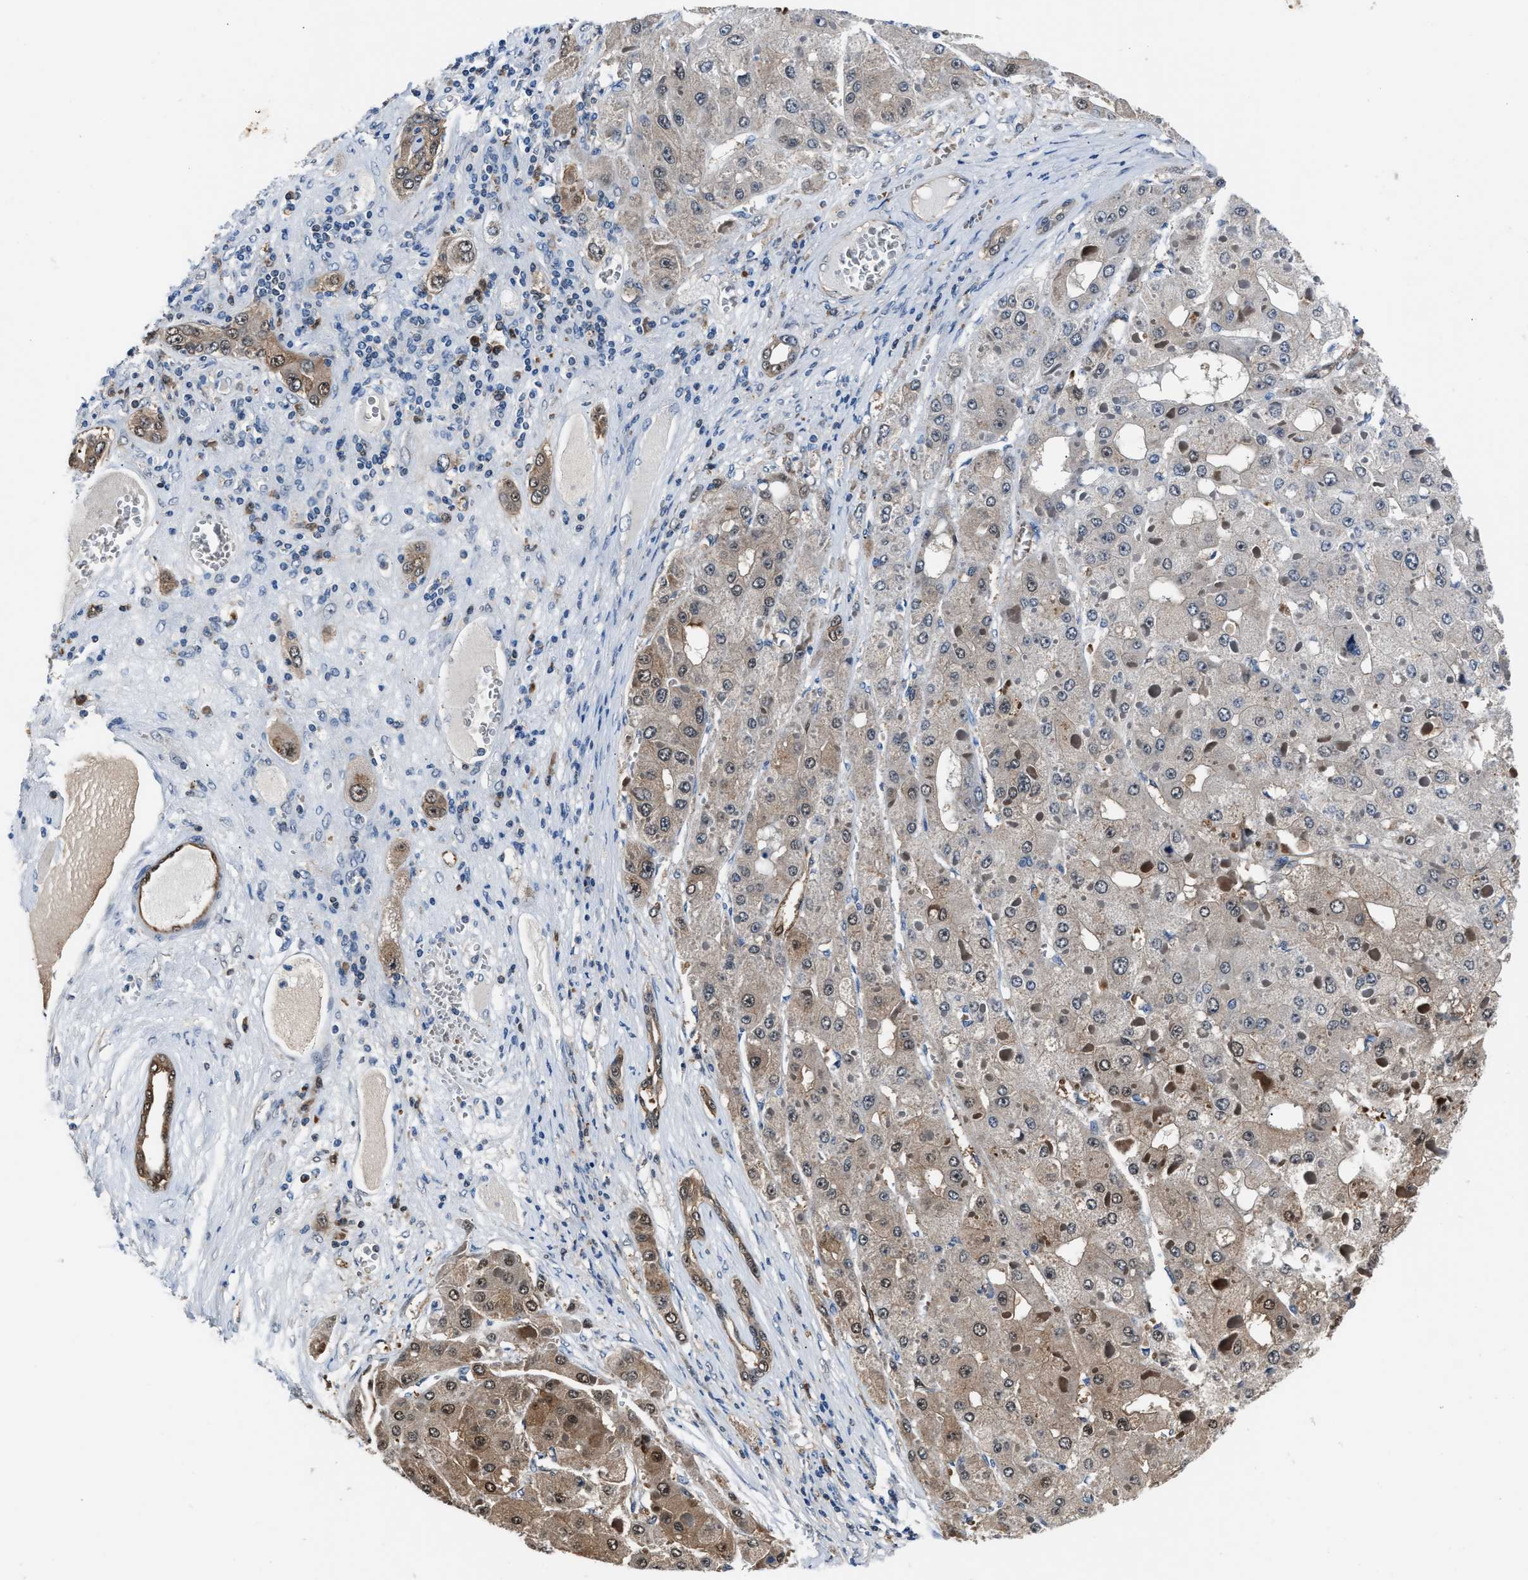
{"staining": {"intensity": "weak", "quantity": "25%-75%", "location": "cytoplasmic/membranous,nuclear"}, "tissue": "liver cancer", "cell_type": "Tumor cells", "image_type": "cancer", "snomed": [{"axis": "morphology", "description": "Carcinoma, Hepatocellular, NOS"}, {"axis": "topography", "description": "Liver"}], "caption": "Protein staining exhibits weak cytoplasmic/membranous and nuclear positivity in approximately 25%-75% of tumor cells in hepatocellular carcinoma (liver).", "gene": "PPA1", "patient": {"sex": "female", "age": 73}}